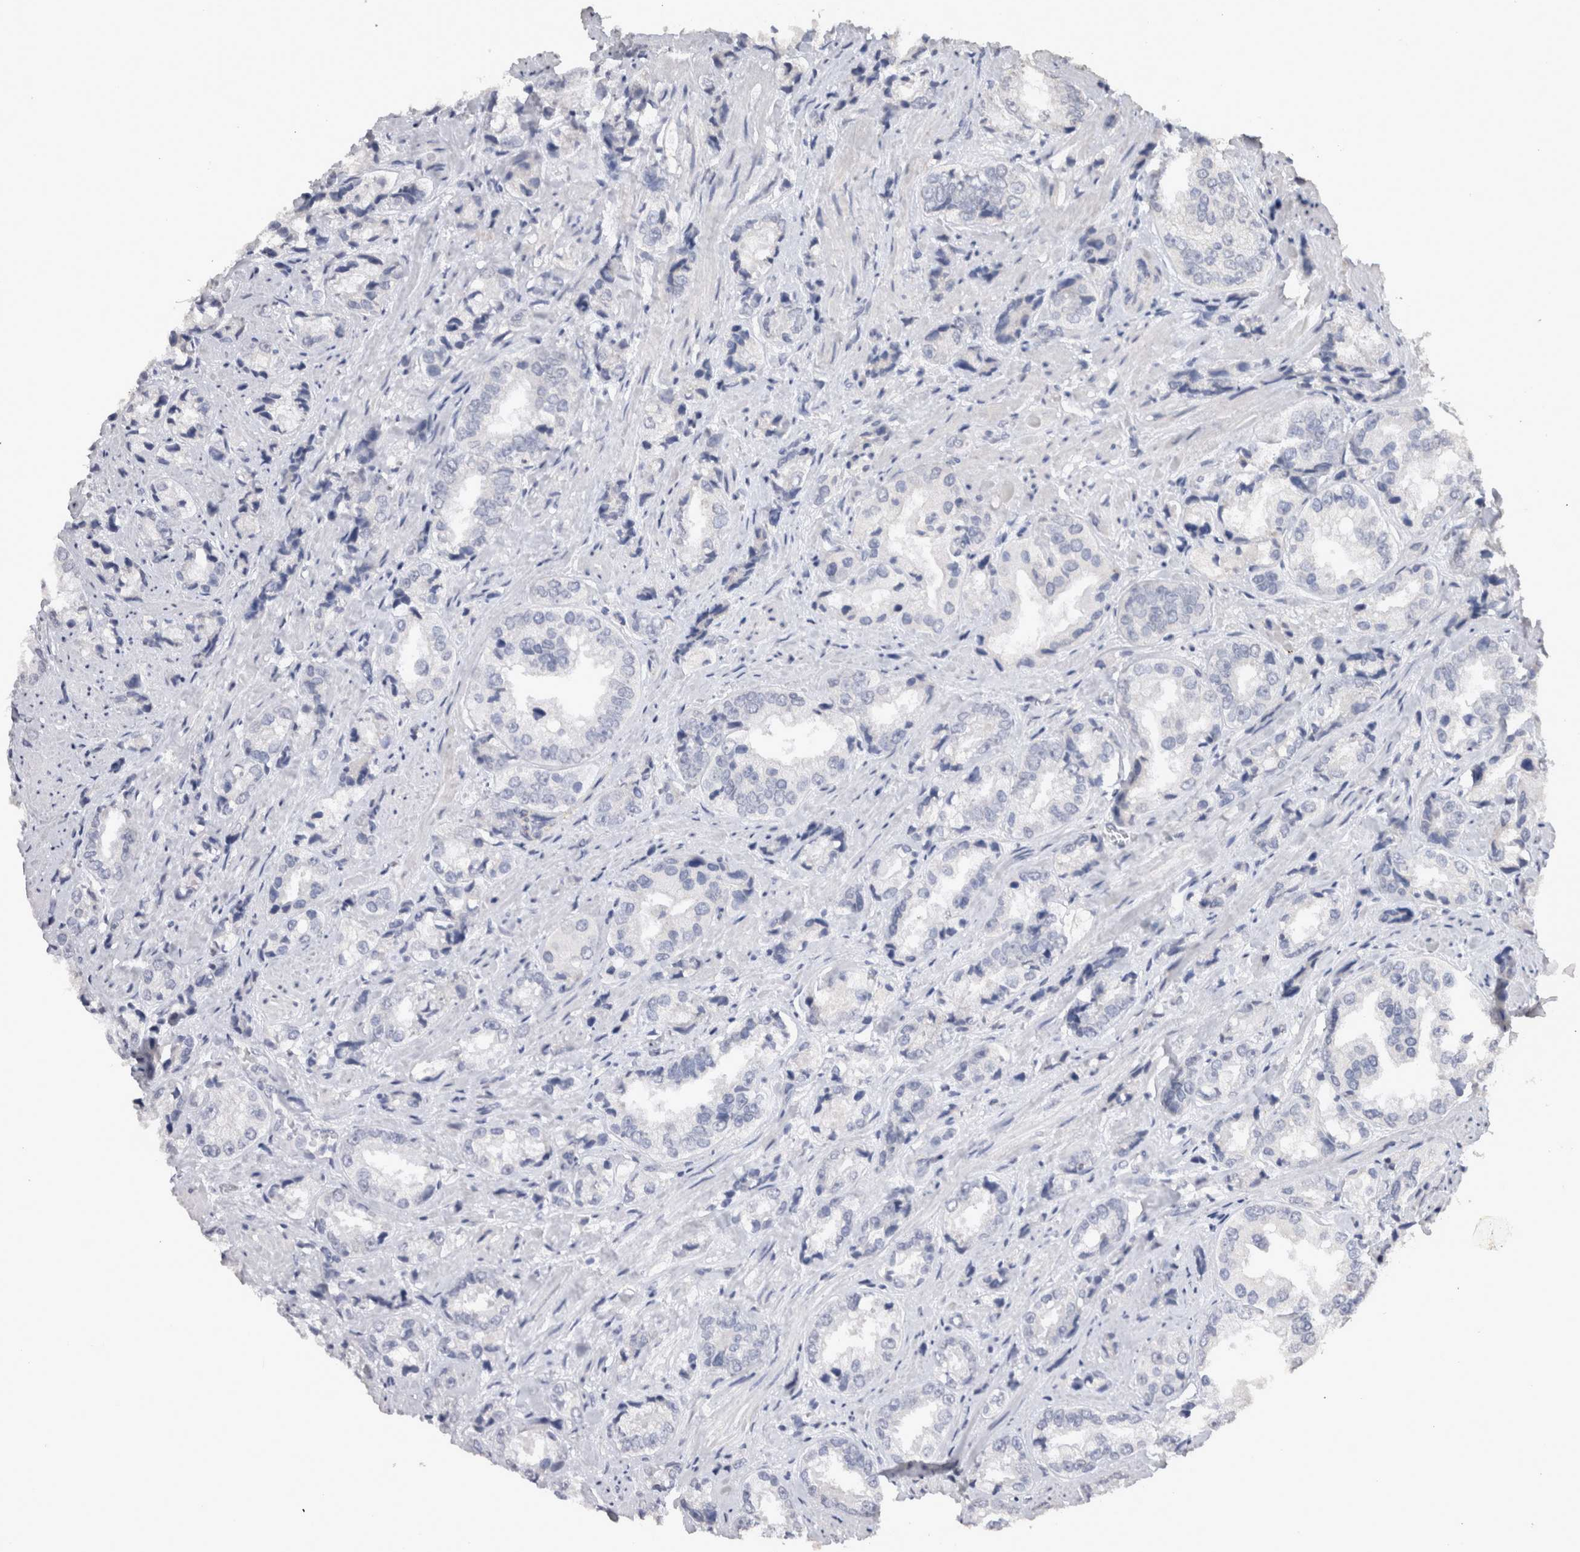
{"staining": {"intensity": "negative", "quantity": "none", "location": "none"}, "tissue": "prostate cancer", "cell_type": "Tumor cells", "image_type": "cancer", "snomed": [{"axis": "morphology", "description": "Adenocarcinoma, High grade"}, {"axis": "topography", "description": "Prostate"}], "caption": "Tumor cells show no significant protein expression in prostate adenocarcinoma (high-grade). Nuclei are stained in blue.", "gene": "CDH6", "patient": {"sex": "male", "age": 61}}